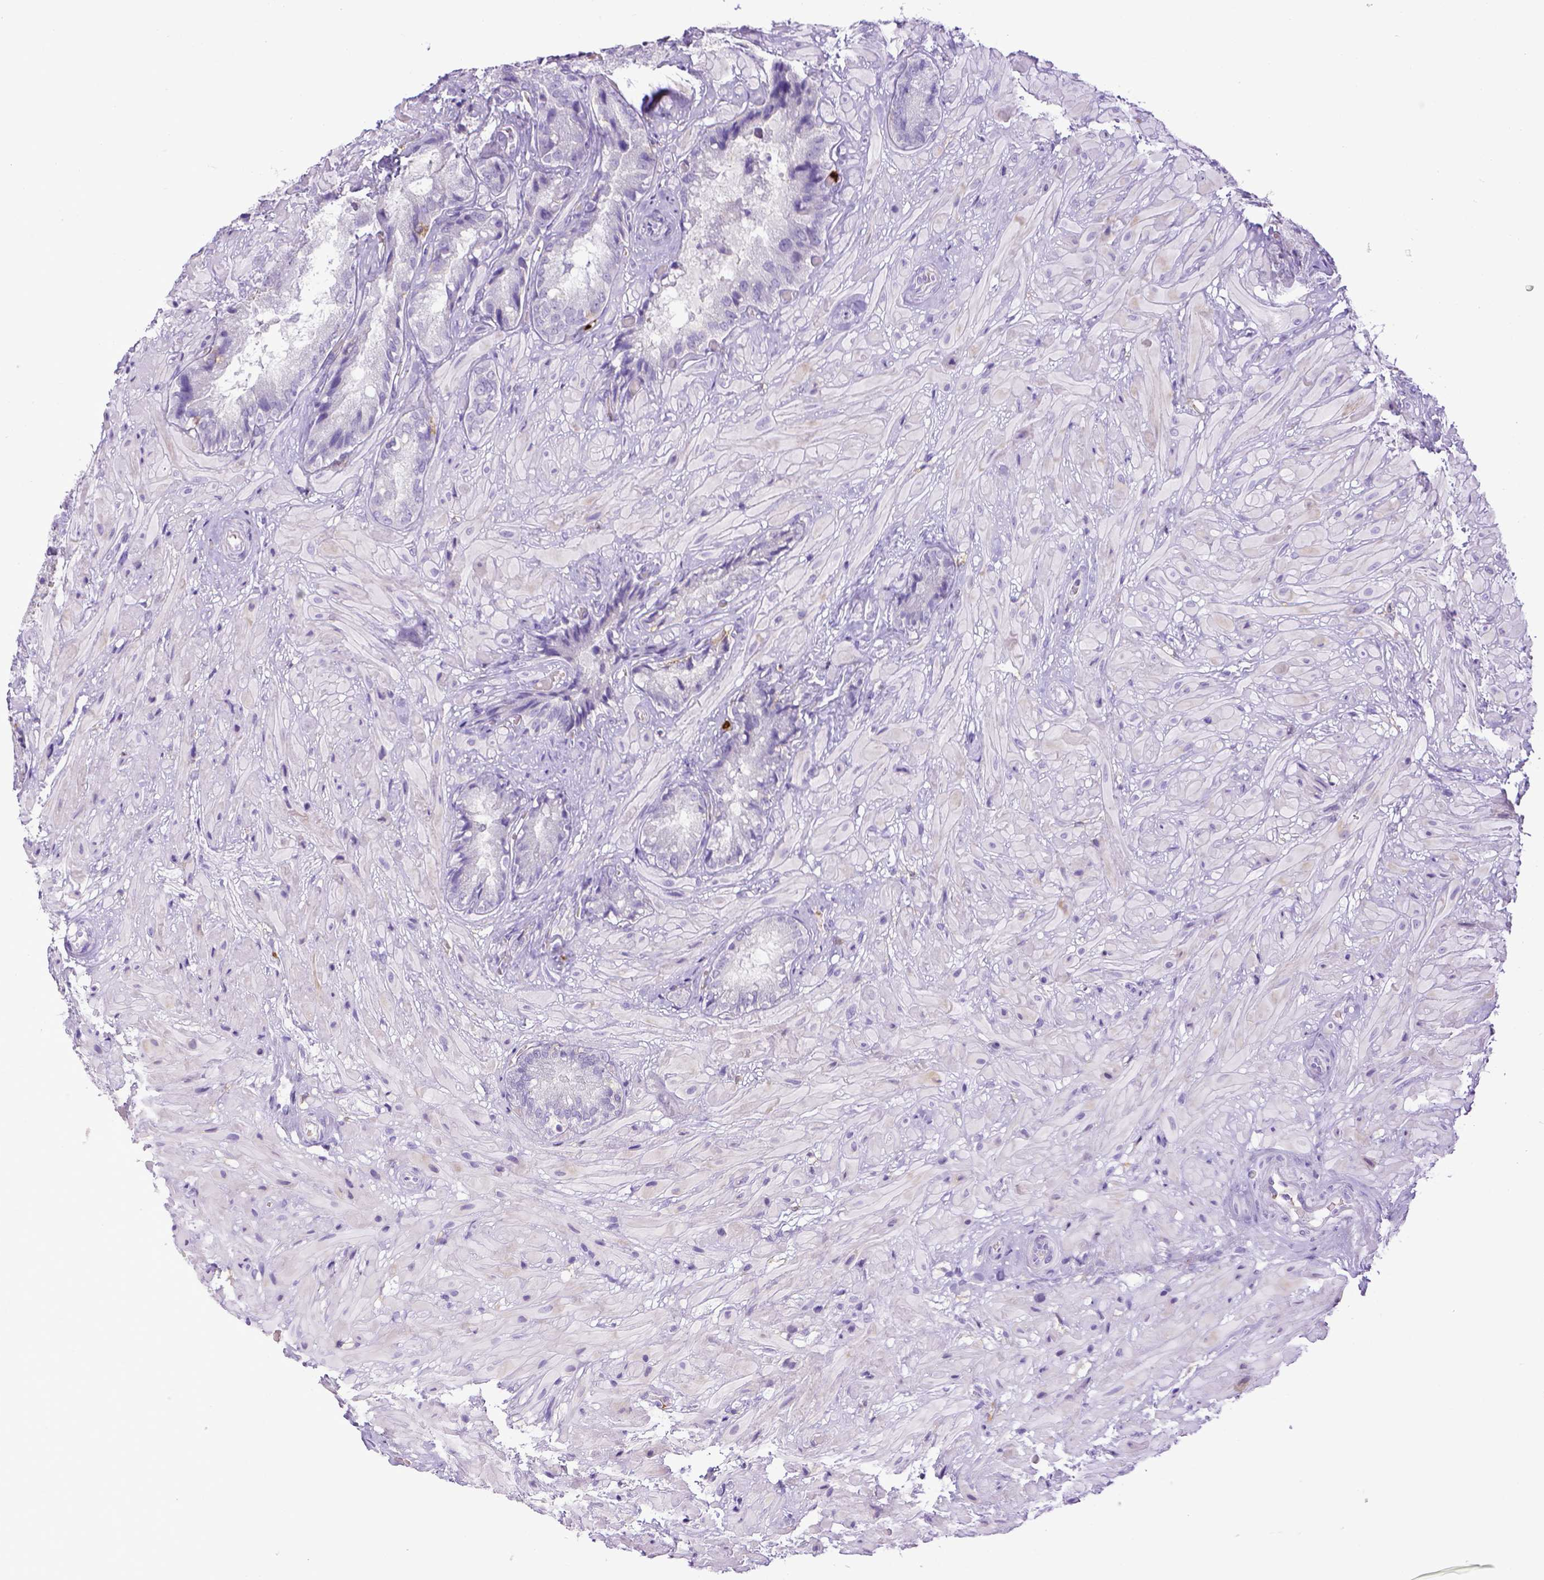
{"staining": {"intensity": "negative", "quantity": "none", "location": "none"}, "tissue": "seminal vesicle", "cell_type": "Glandular cells", "image_type": "normal", "snomed": [{"axis": "morphology", "description": "Normal tissue, NOS"}, {"axis": "topography", "description": "Seminal veicle"}], "caption": "IHC micrograph of normal seminal vesicle: human seminal vesicle stained with DAB (3,3'-diaminobenzidine) exhibits no significant protein expression in glandular cells. The staining was performed using DAB to visualize the protein expression in brown, while the nuclei were stained in blue with hematoxylin (Magnification: 20x).", "gene": "ITGAM", "patient": {"sex": "male", "age": 57}}